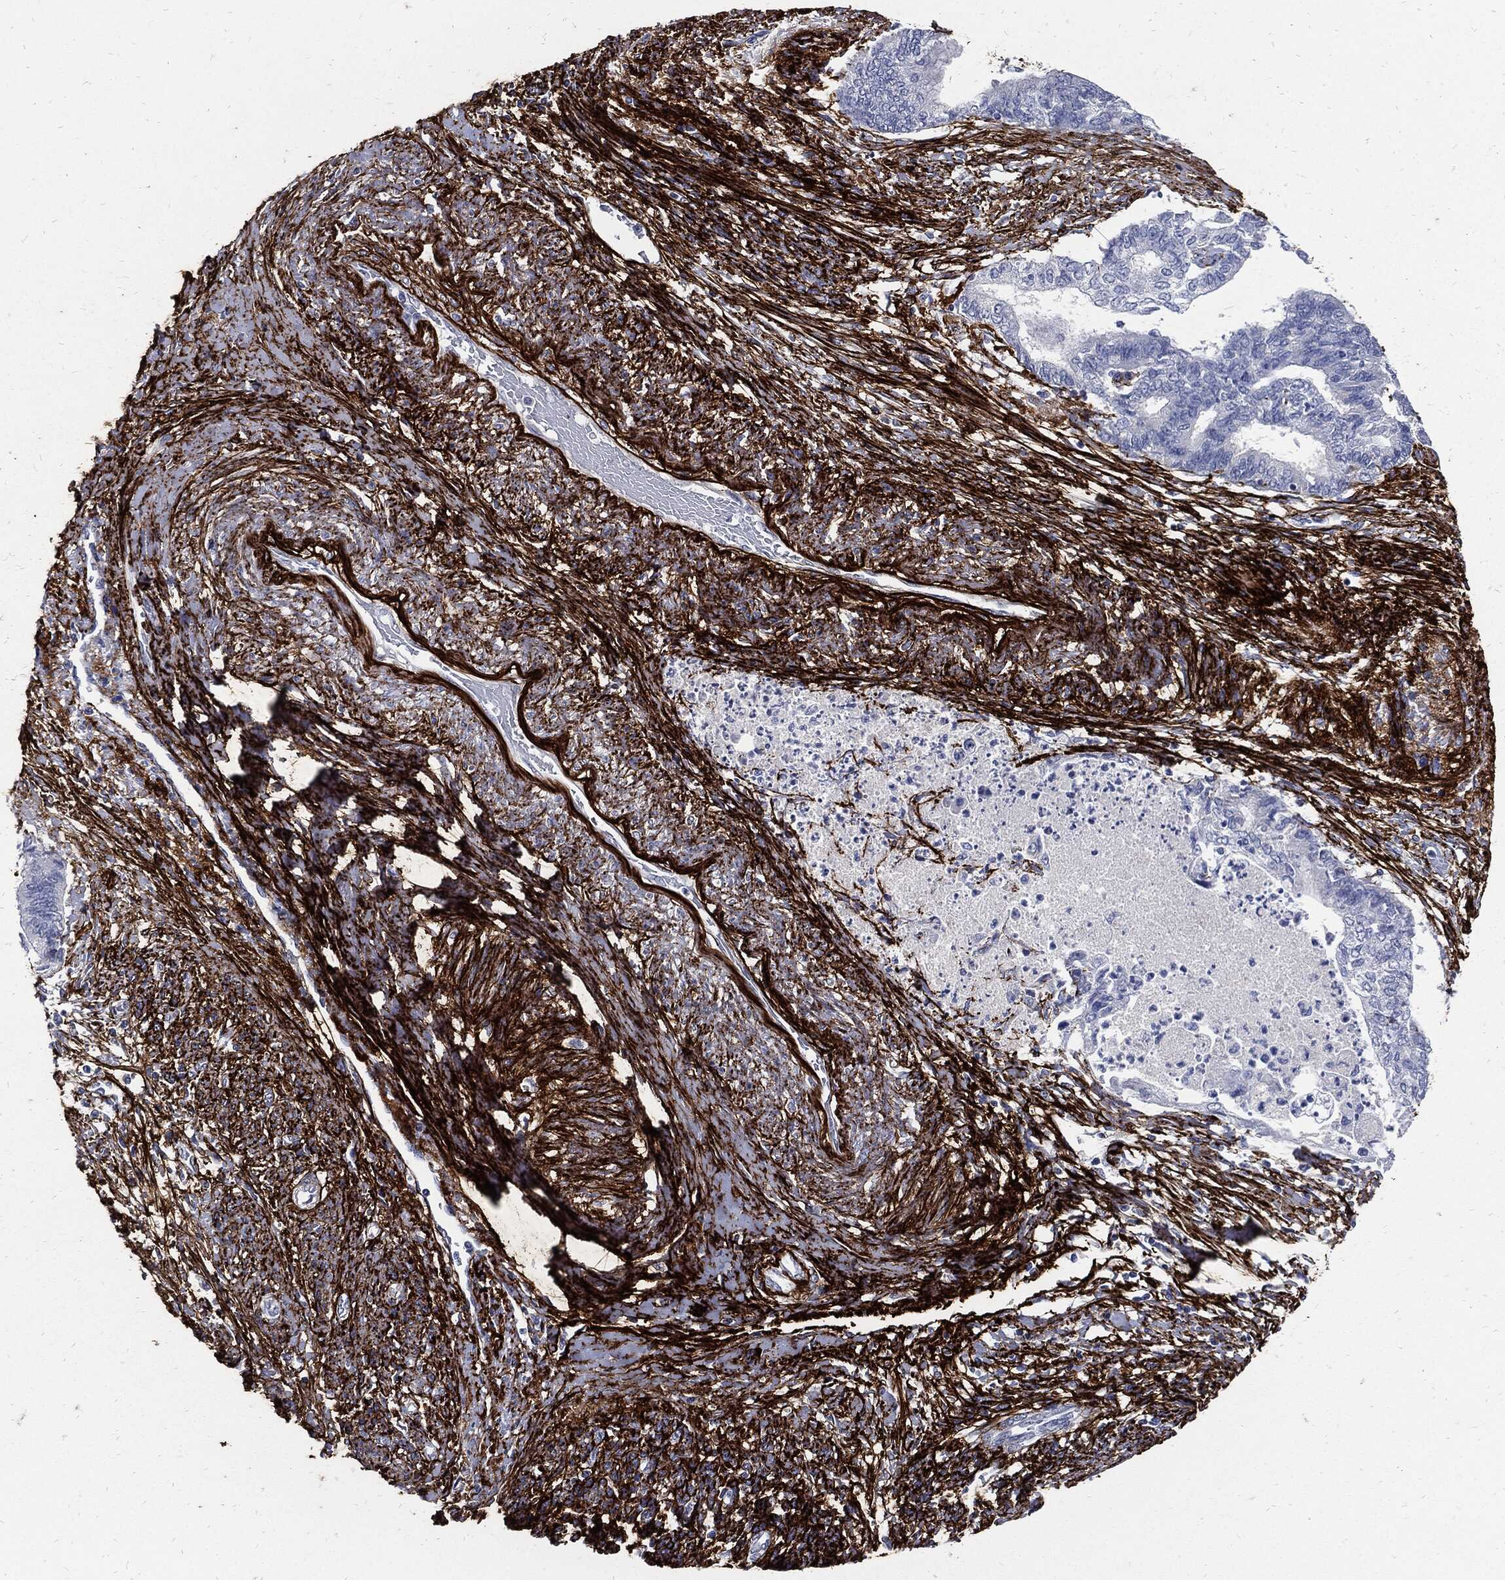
{"staining": {"intensity": "negative", "quantity": "none", "location": "none"}, "tissue": "endometrial cancer", "cell_type": "Tumor cells", "image_type": "cancer", "snomed": [{"axis": "morphology", "description": "Adenocarcinoma, NOS"}, {"axis": "topography", "description": "Endometrium"}], "caption": "DAB (3,3'-diaminobenzidine) immunohistochemical staining of adenocarcinoma (endometrial) shows no significant positivity in tumor cells. (Brightfield microscopy of DAB (3,3'-diaminobenzidine) immunohistochemistry at high magnification).", "gene": "FBN1", "patient": {"sex": "female", "age": 65}}